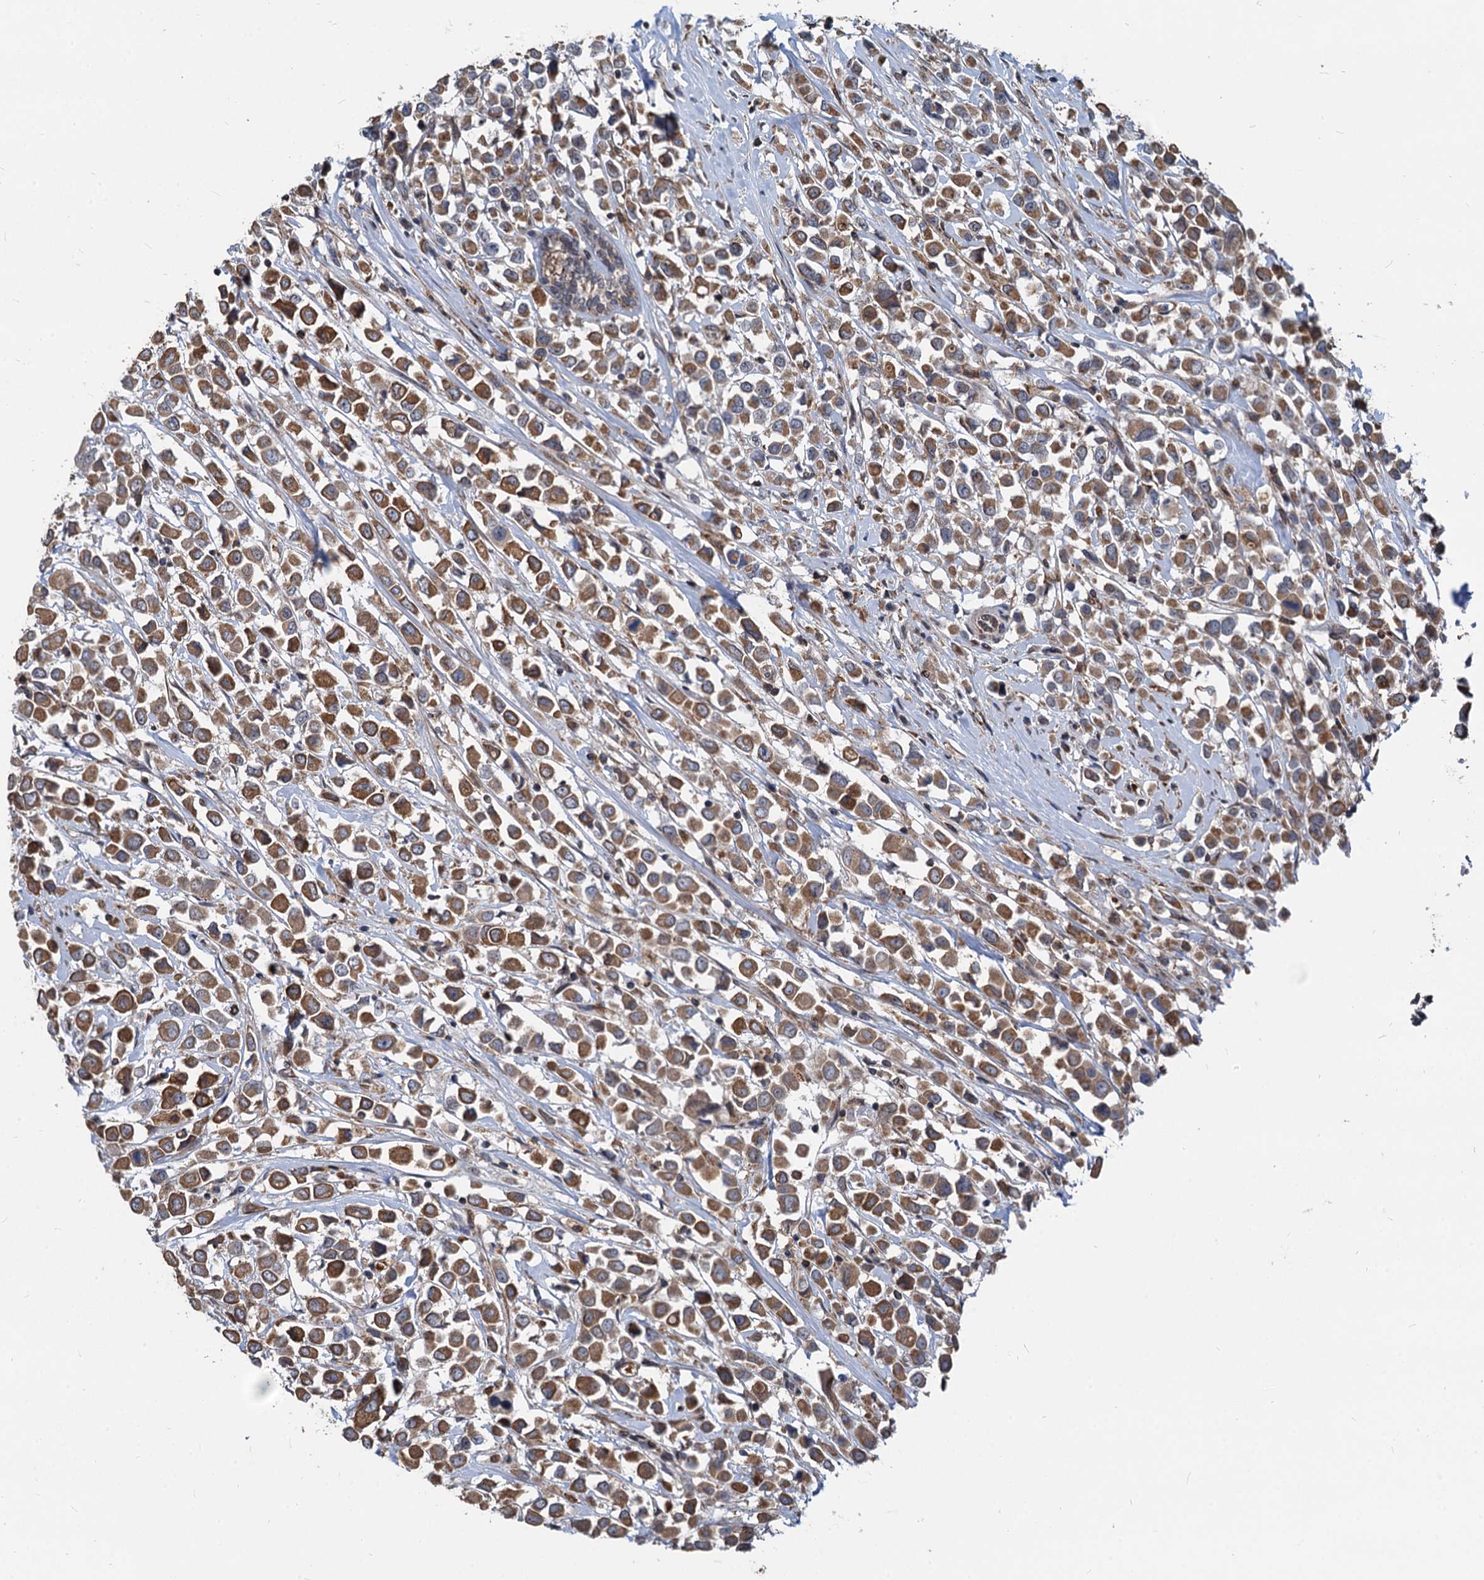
{"staining": {"intensity": "strong", "quantity": ">75%", "location": "cytoplasmic/membranous"}, "tissue": "breast cancer", "cell_type": "Tumor cells", "image_type": "cancer", "snomed": [{"axis": "morphology", "description": "Duct carcinoma"}, {"axis": "topography", "description": "Breast"}], "caption": "A photomicrograph showing strong cytoplasmic/membranous expression in about >75% of tumor cells in infiltrating ductal carcinoma (breast), as visualized by brown immunohistochemical staining.", "gene": "STIM1", "patient": {"sex": "female", "age": 61}}